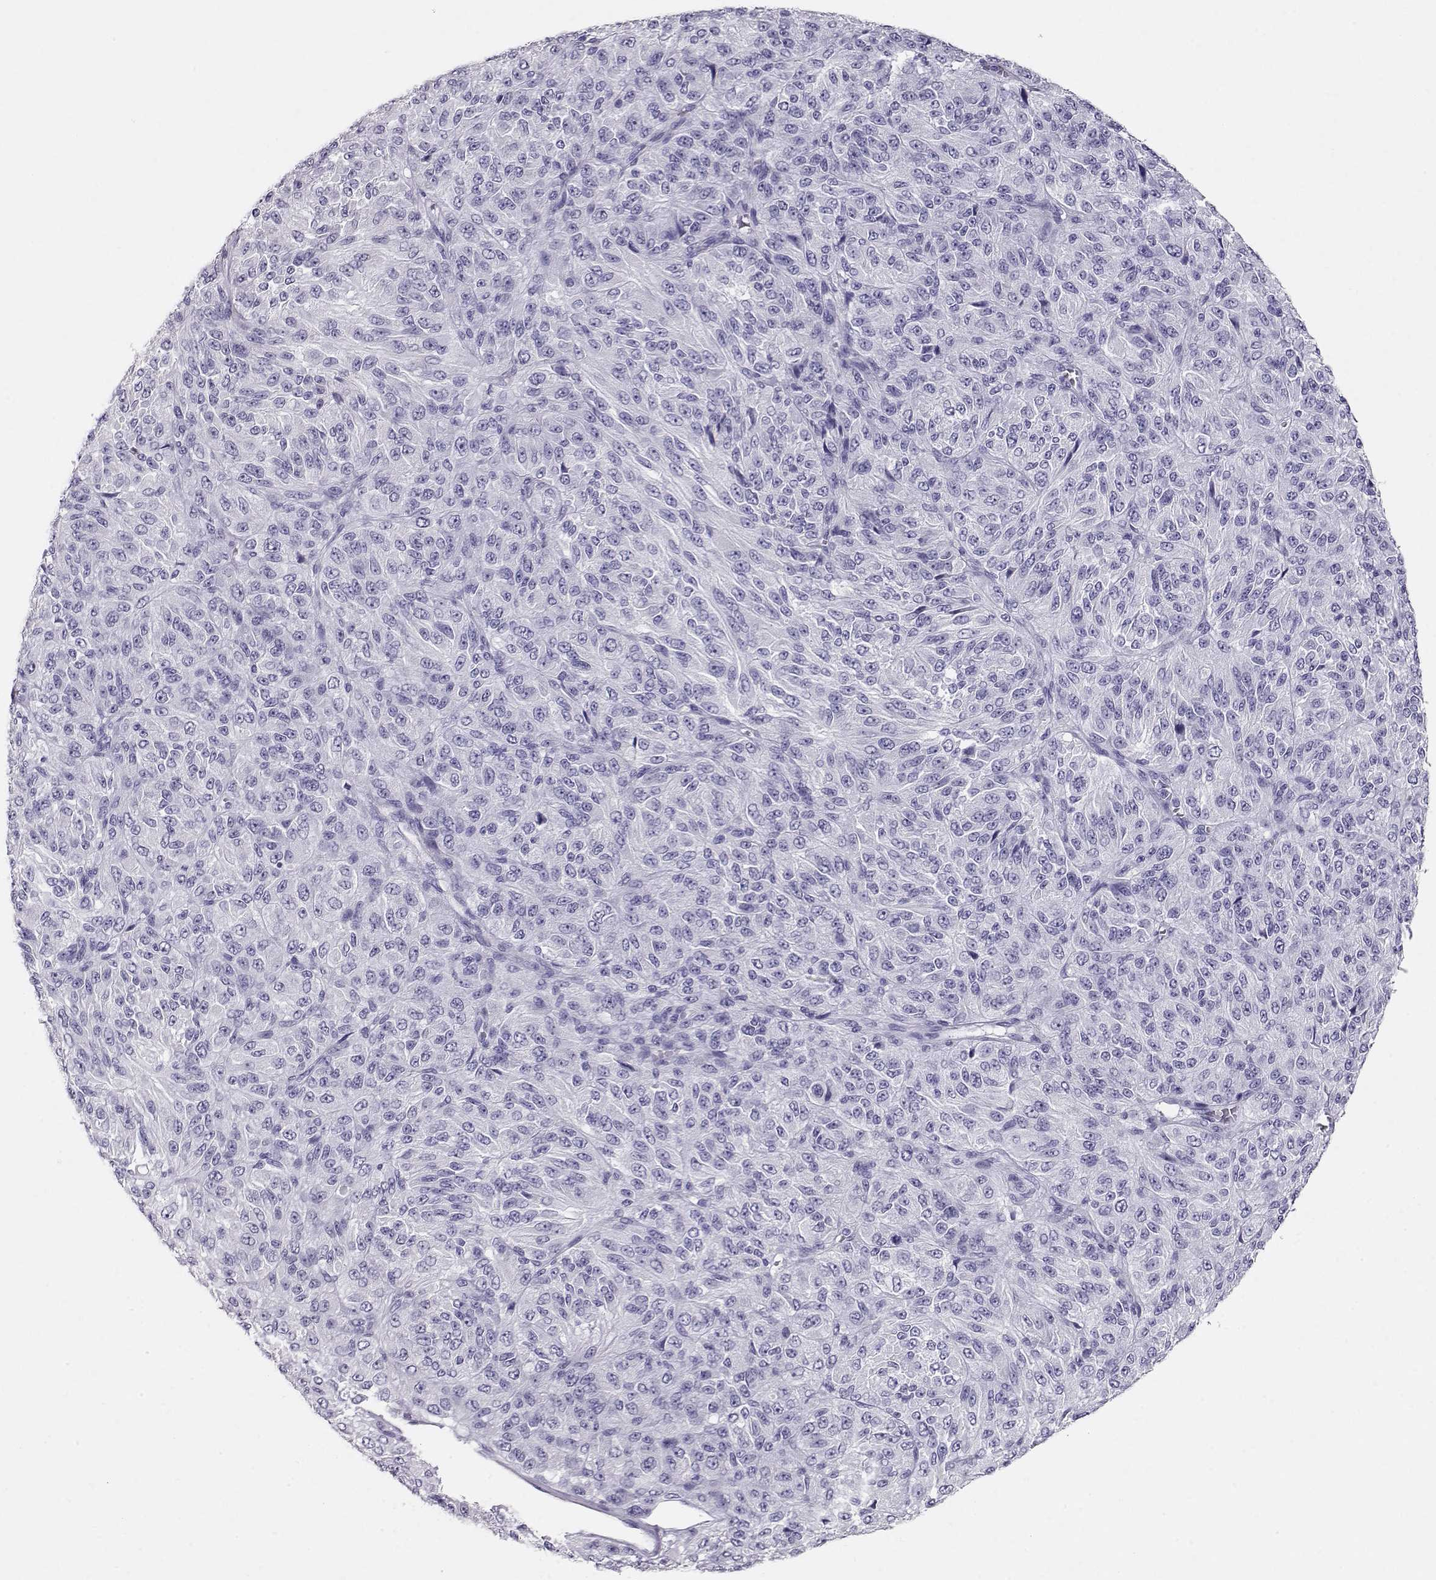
{"staining": {"intensity": "negative", "quantity": "none", "location": "none"}, "tissue": "melanoma", "cell_type": "Tumor cells", "image_type": "cancer", "snomed": [{"axis": "morphology", "description": "Malignant melanoma, Metastatic site"}, {"axis": "topography", "description": "Brain"}], "caption": "A micrograph of human melanoma is negative for staining in tumor cells. (Immunohistochemistry, brightfield microscopy, high magnification).", "gene": "ACTN2", "patient": {"sex": "female", "age": 56}}